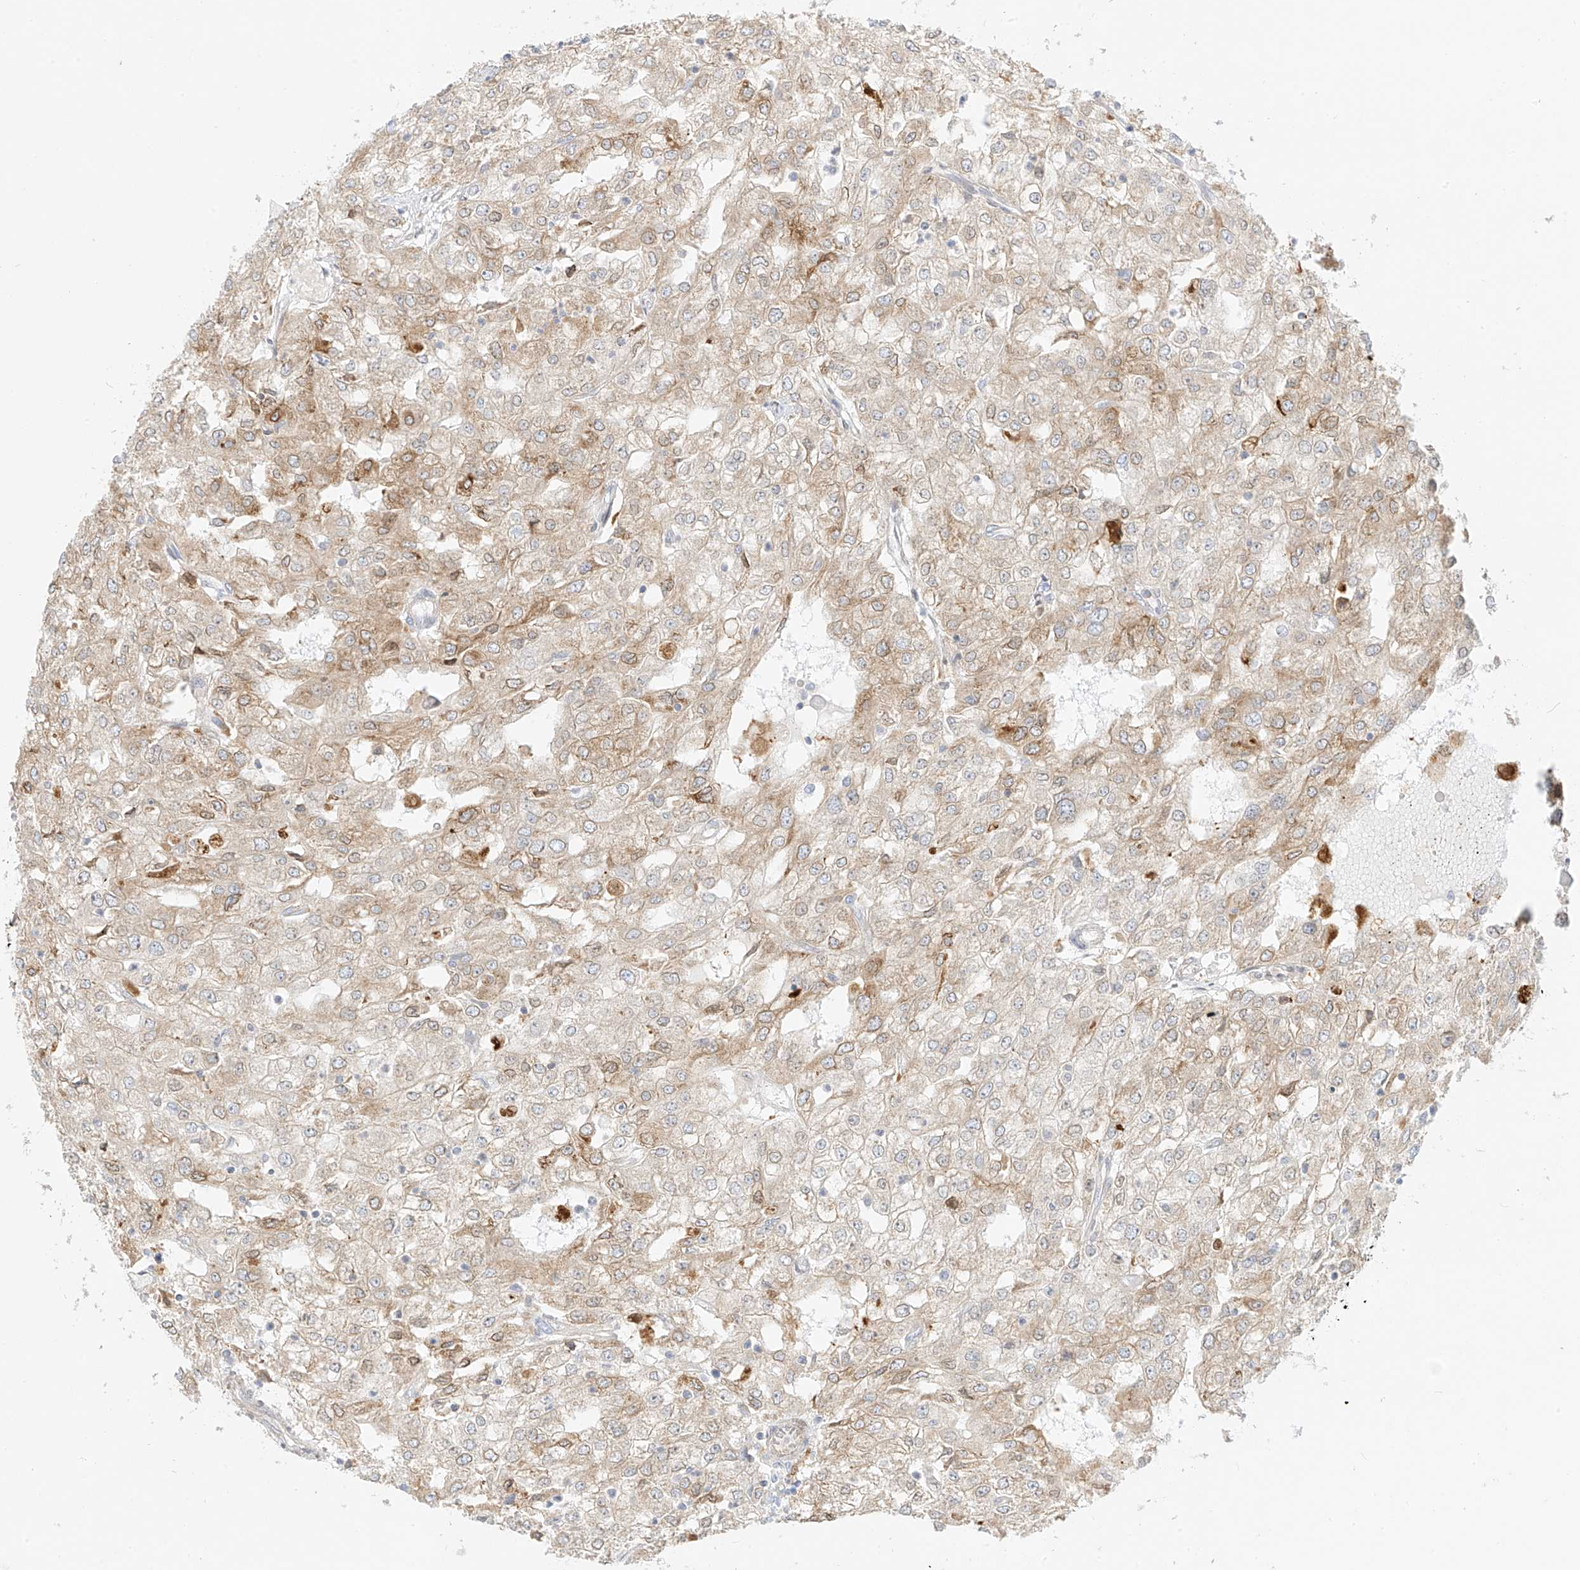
{"staining": {"intensity": "moderate", "quantity": "<25%", "location": "cytoplasmic/membranous"}, "tissue": "renal cancer", "cell_type": "Tumor cells", "image_type": "cancer", "snomed": [{"axis": "morphology", "description": "Adenocarcinoma, NOS"}, {"axis": "topography", "description": "Kidney"}], "caption": "Adenocarcinoma (renal) stained for a protein shows moderate cytoplasmic/membranous positivity in tumor cells.", "gene": "PCYOX1", "patient": {"sex": "female", "age": 54}}